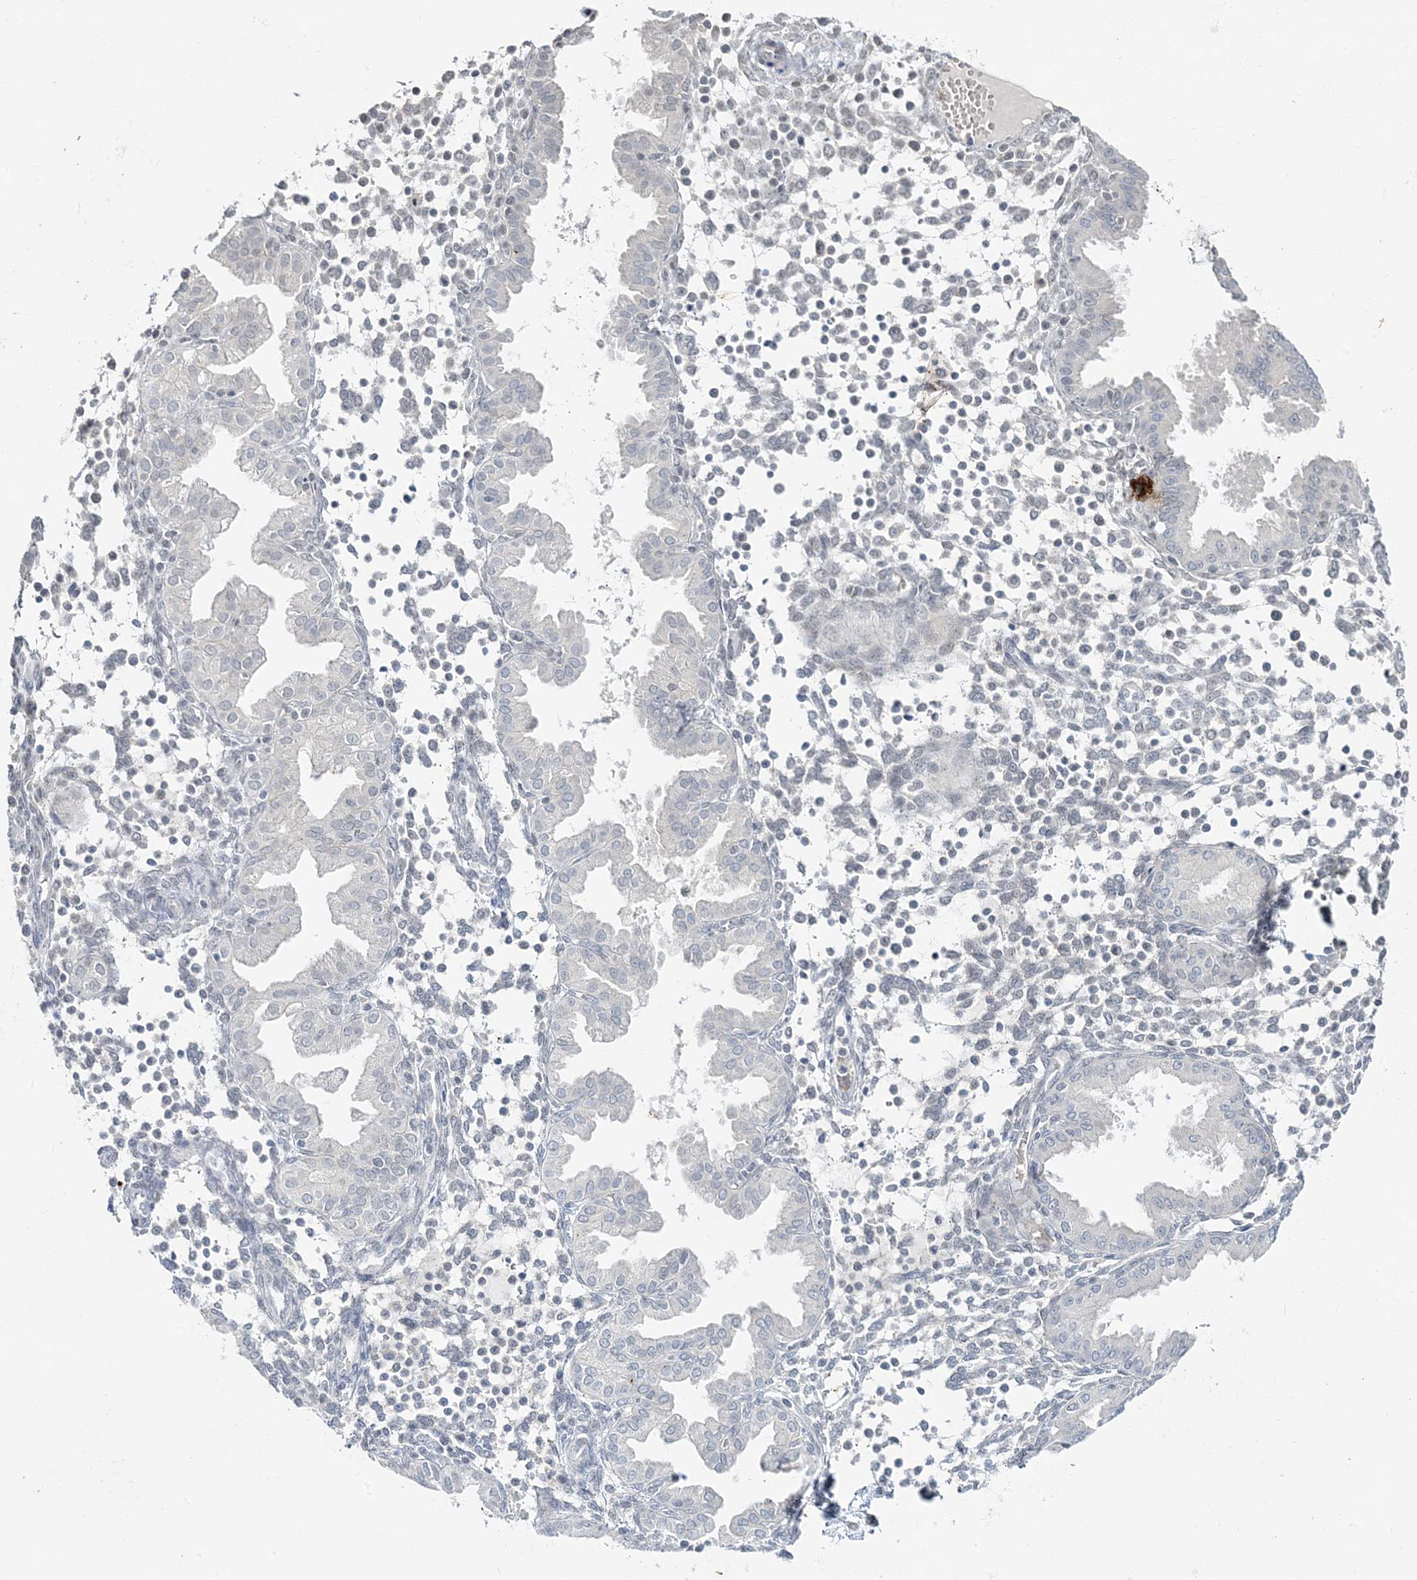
{"staining": {"intensity": "negative", "quantity": "none", "location": "none"}, "tissue": "endometrium", "cell_type": "Cells in endometrial stroma", "image_type": "normal", "snomed": [{"axis": "morphology", "description": "Normal tissue, NOS"}, {"axis": "topography", "description": "Endometrium"}], "caption": "Cells in endometrial stroma are negative for protein expression in unremarkable human endometrium. The staining is performed using DAB brown chromogen with nuclei counter-stained in using hematoxylin.", "gene": "LEXM", "patient": {"sex": "female", "age": 53}}